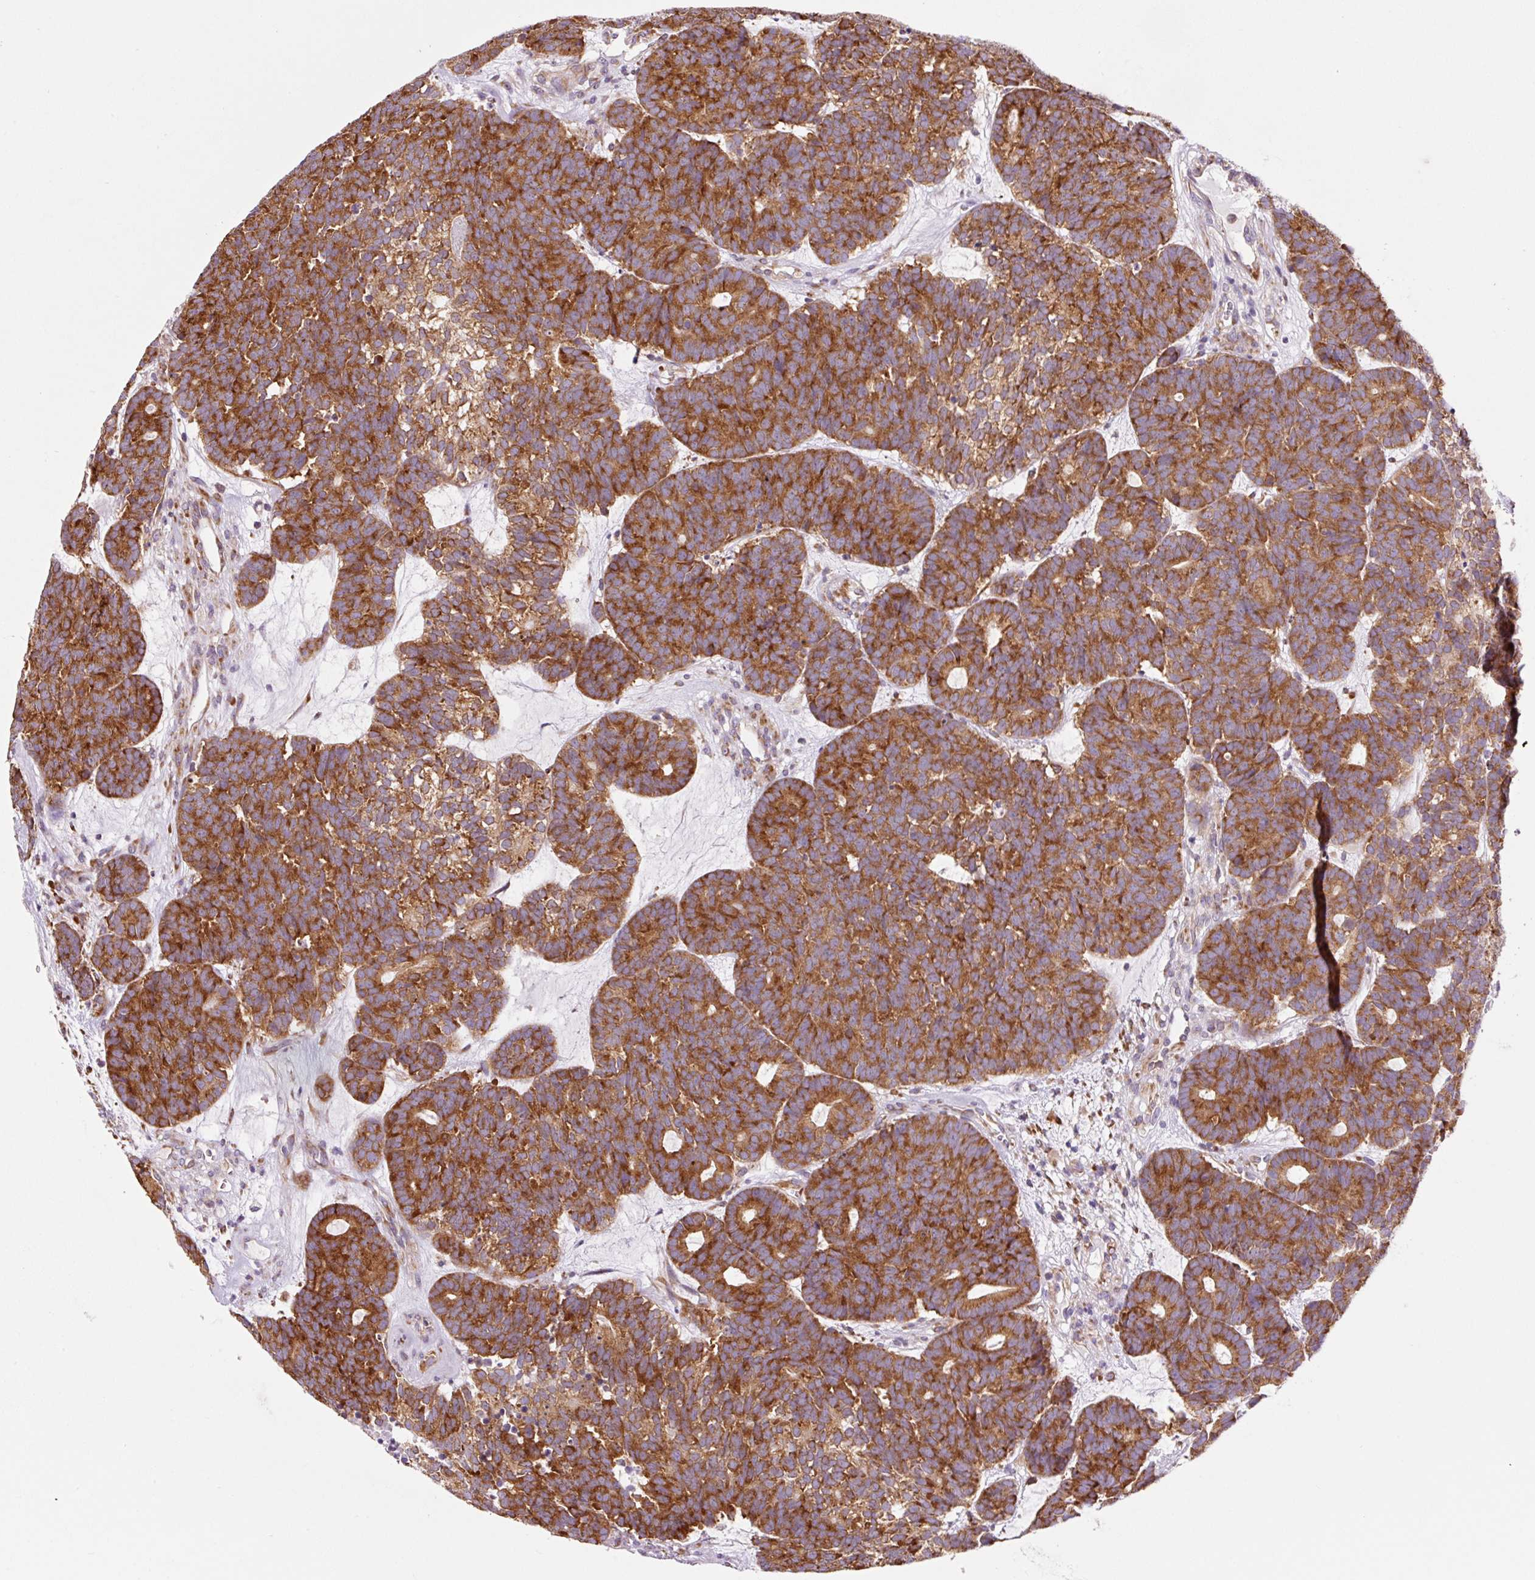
{"staining": {"intensity": "strong", "quantity": ">75%", "location": "cytoplasmic/membranous"}, "tissue": "head and neck cancer", "cell_type": "Tumor cells", "image_type": "cancer", "snomed": [{"axis": "morphology", "description": "Adenocarcinoma, NOS"}, {"axis": "topography", "description": "Head-Neck"}], "caption": "This is a histology image of IHC staining of adenocarcinoma (head and neck), which shows strong positivity in the cytoplasmic/membranous of tumor cells.", "gene": "RPL41", "patient": {"sex": "female", "age": 81}}